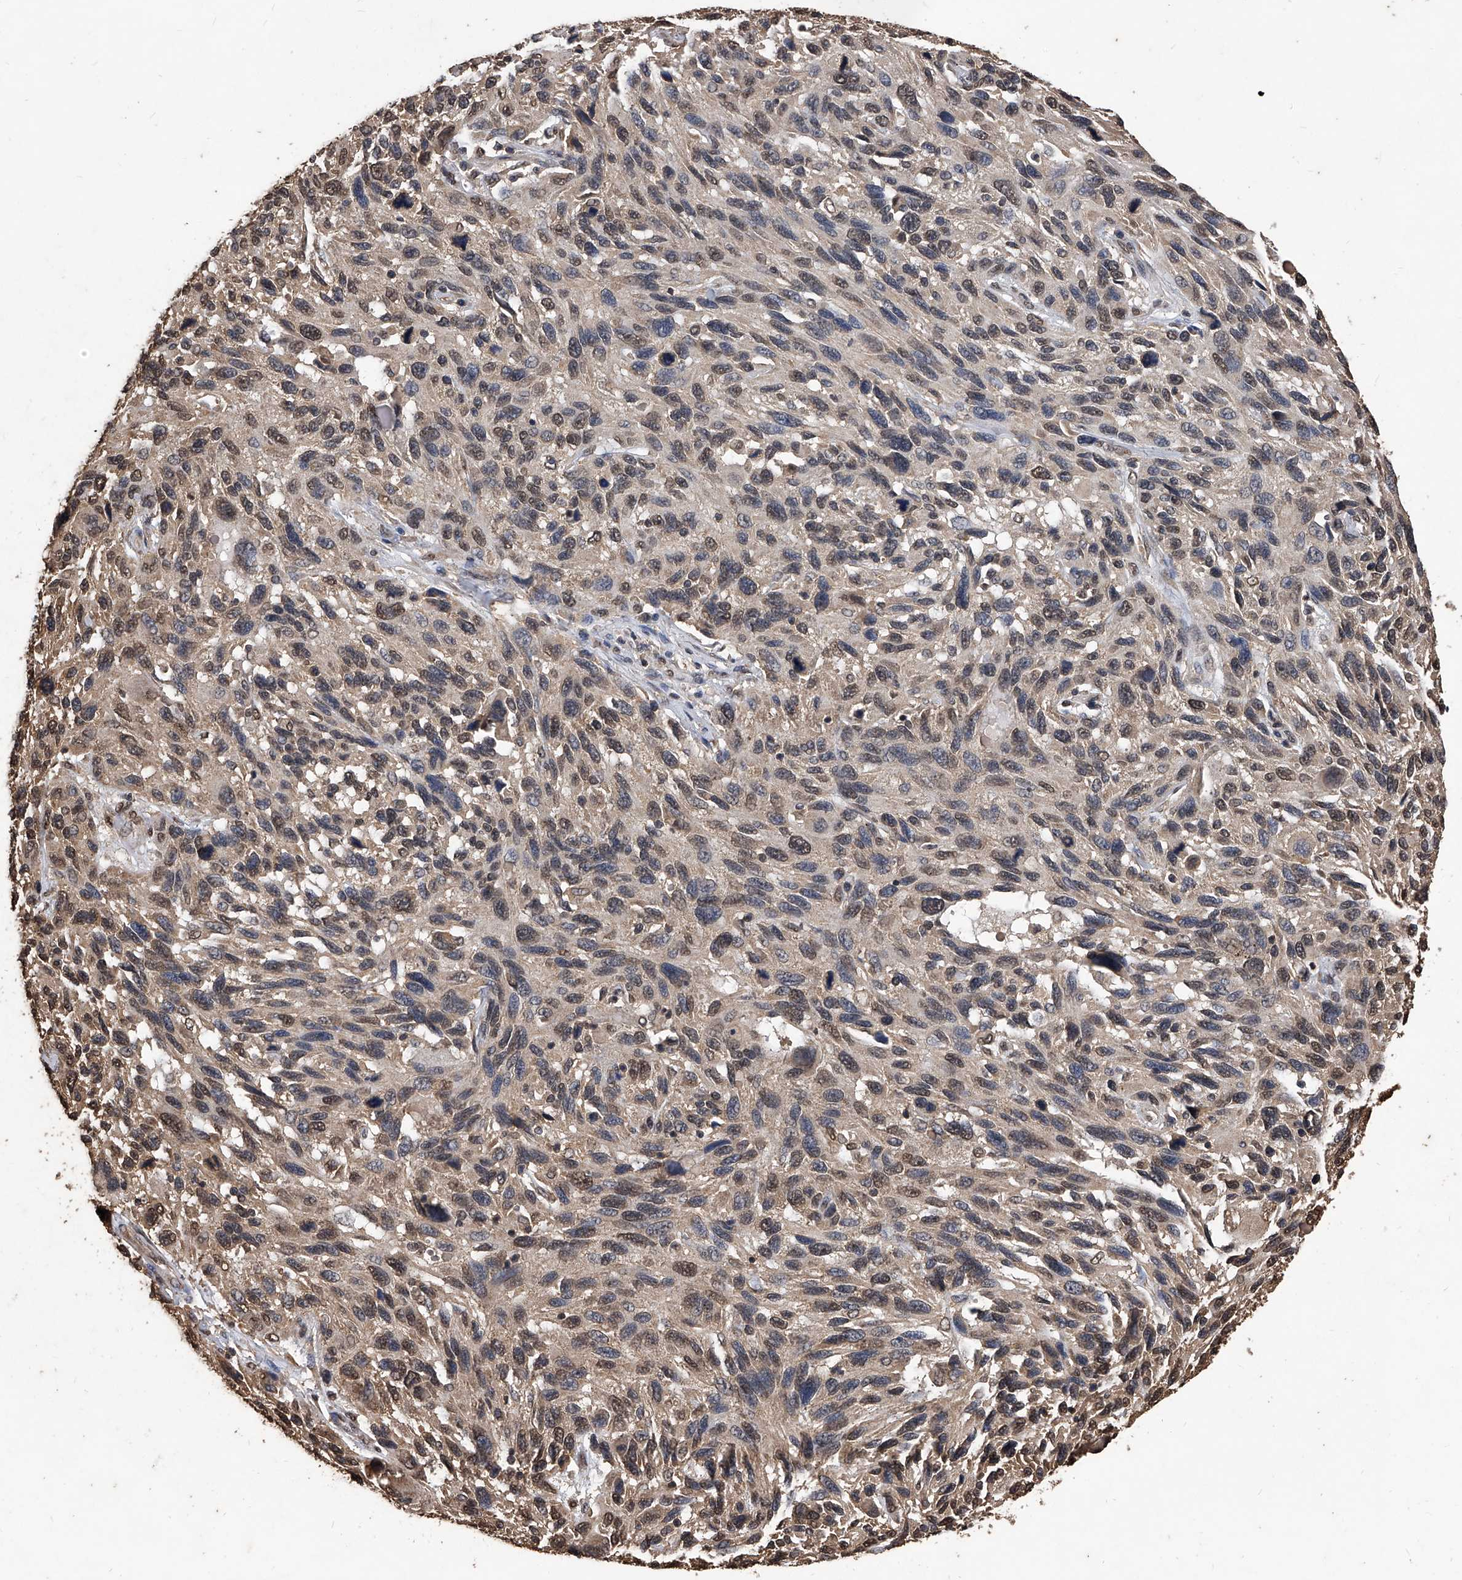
{"staining": {"intensity": "moderate", "quantity": "25%-75%", "location": "nuclear"}, "tissue": "melanoma", "cell_type": "Tumor cells", "image_type": "cancer", "snomed": [{"axis": "morphology", "description": "Malignant melanoma, NOS"}, {"axis": "topography", "description": "Skin"}], "caption": "Protein staining displays moderate nuclear positivity in approximately 25%-75% of tumor cells in melanoma.", "gene": "FBXL4", "patient": {"sex": "male", "age": 53}}